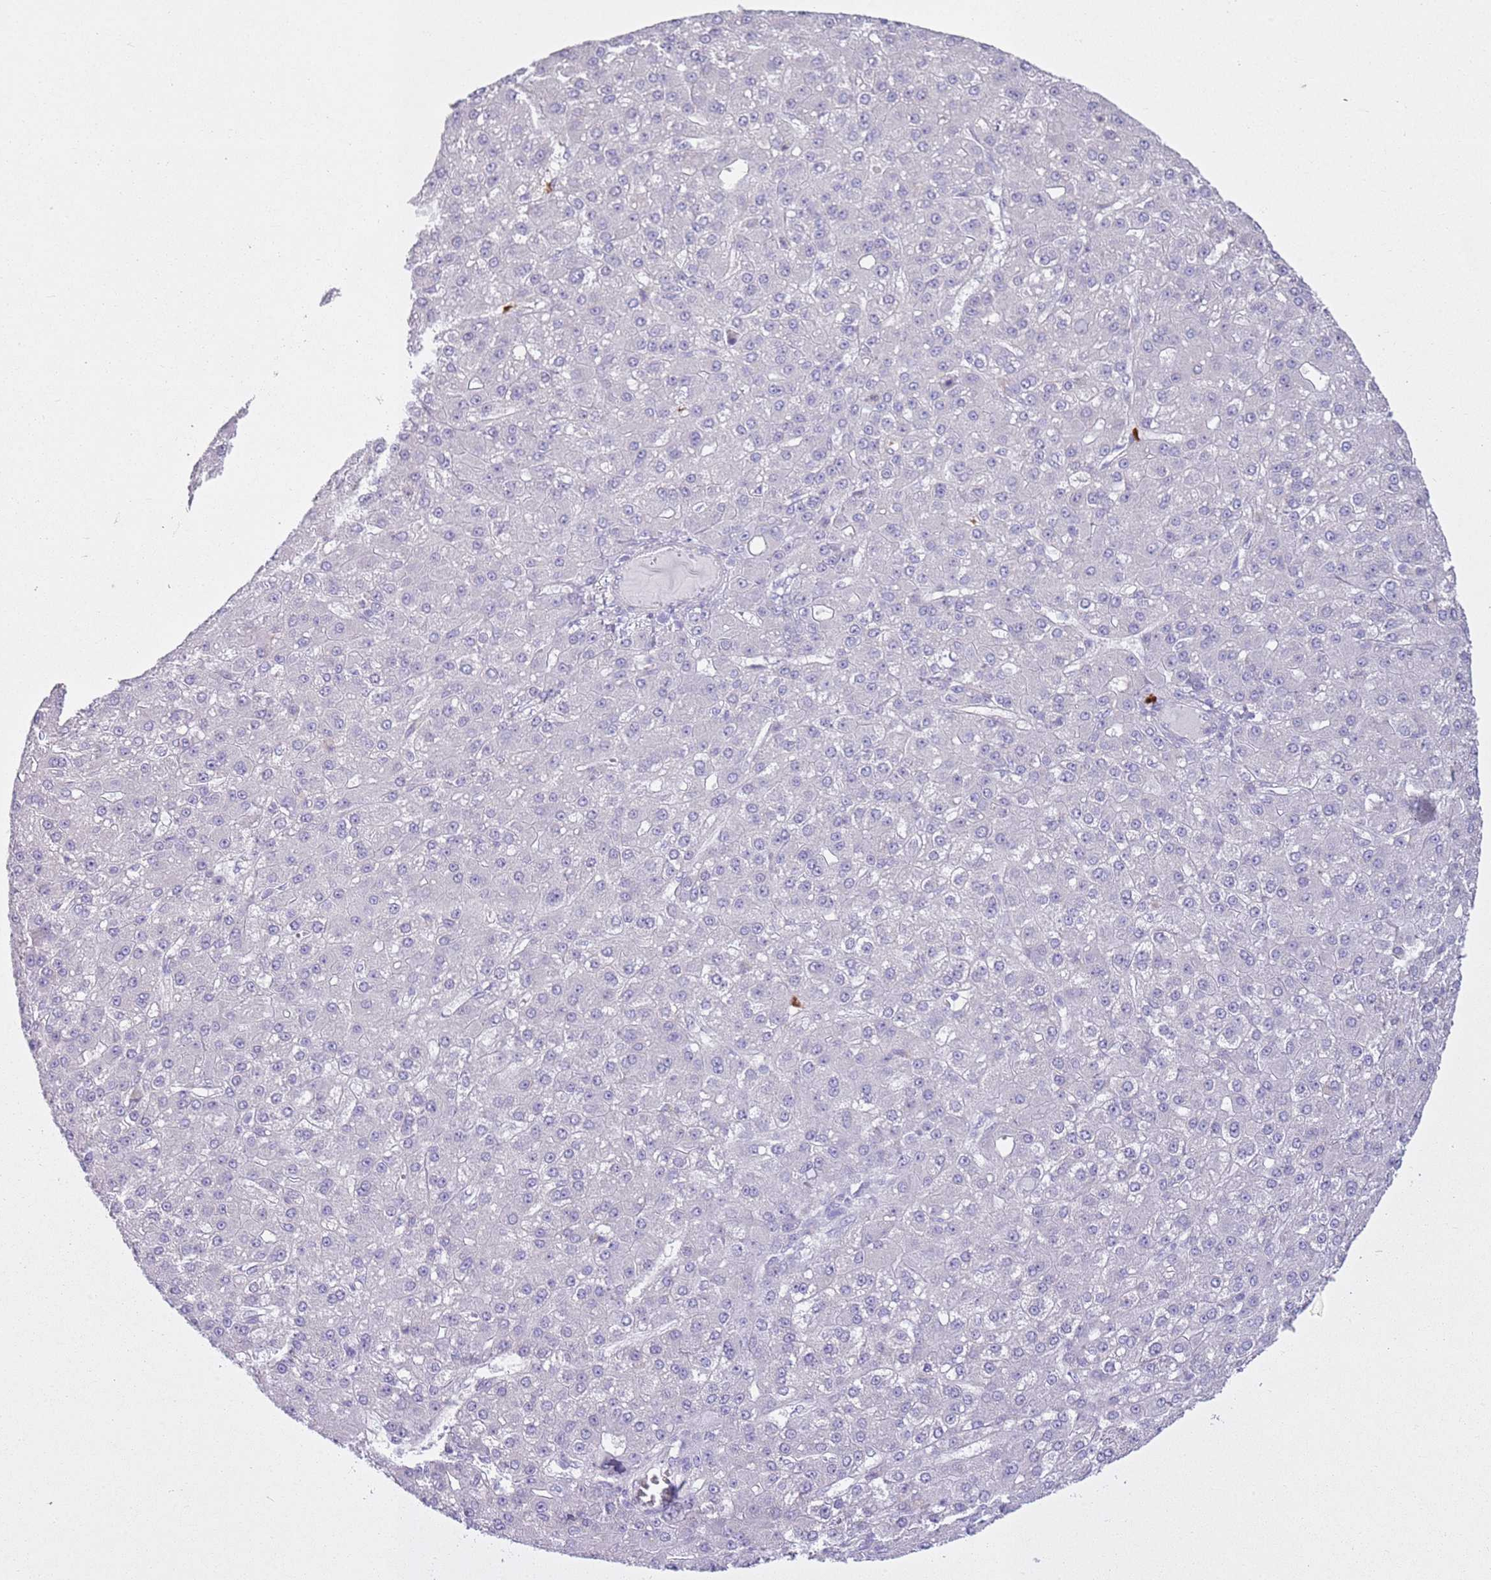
{"staining": {"intensity": "negative", "quantity": "none", "location": "none"}, "tissue": "liver cancer", "cell_type": "Tumor cells", "image_type": "cancer", "snomed": [{"axis": "morphology", "description": "Carcinoma, Hepatocellular, NOS"}, {"axis": "topography", "description": "Liver"}], "caption": "Immunohistochemistry of human hepatocellular carcinoma (liver) displays no staining in tumor cells.", "gene": "CD177", "patient": {"sex": "male", "age": 67}}